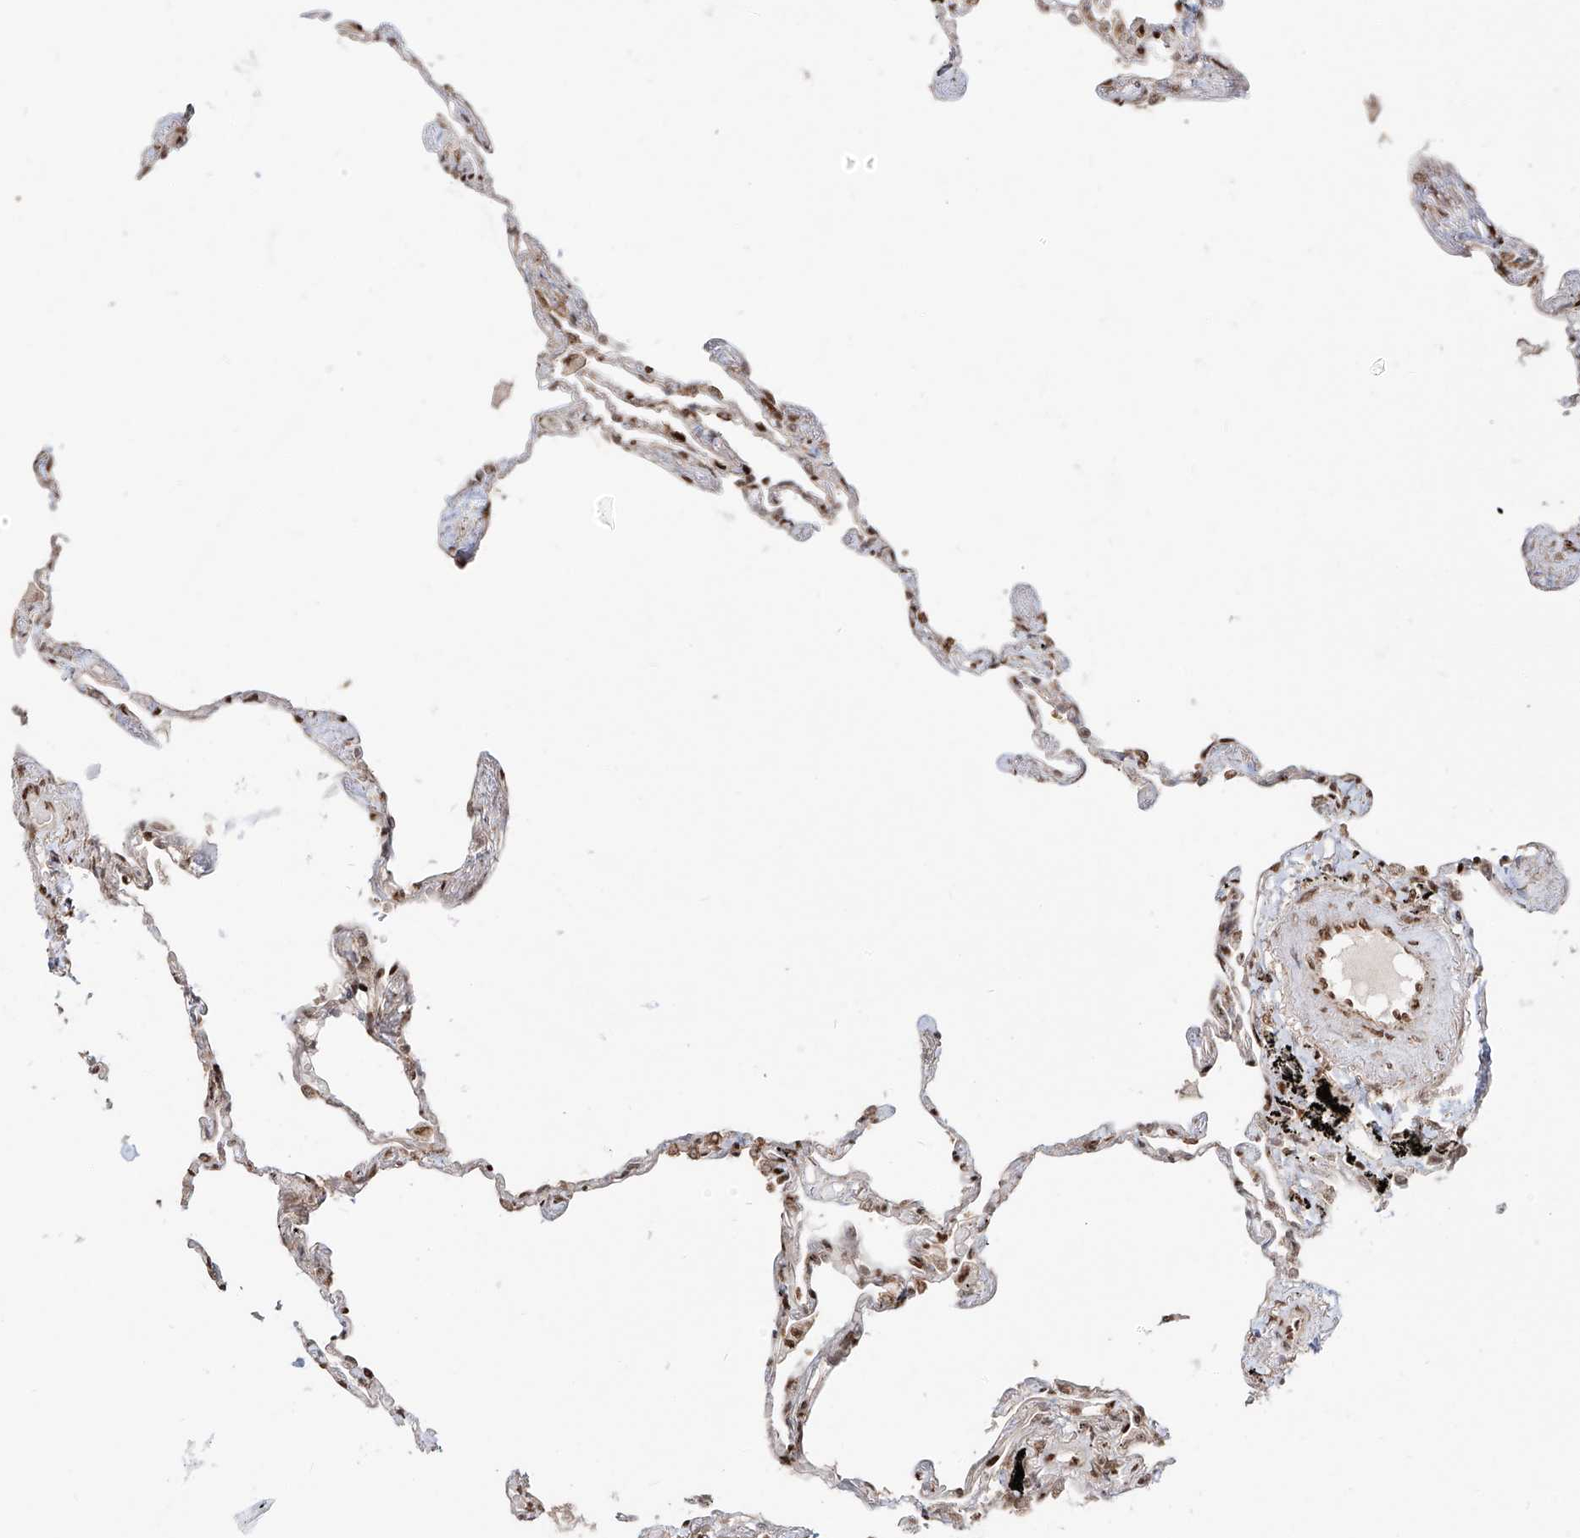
{"staining": {"intensity": "moderate", "quantity": "25%-75%", "location": "cytoplasmic/membranous,nuclear"}, "tissue": "lung", "cell_type": "Alveolar cells", "image_type": "normal", "snomed": [{"axis": "morphology", "description": "Normal tissue, NOS"}, {"axis": "topography", "description": "Lung"}], "caption": "Lung stained for a protein (brown) exhibits moderate cytoplasmic/membranous,nuclear positive expression in about 25%-75% of alveolar cells.", "gene": "ZNF710", "patient": {"sex": "female", "age": 67}}